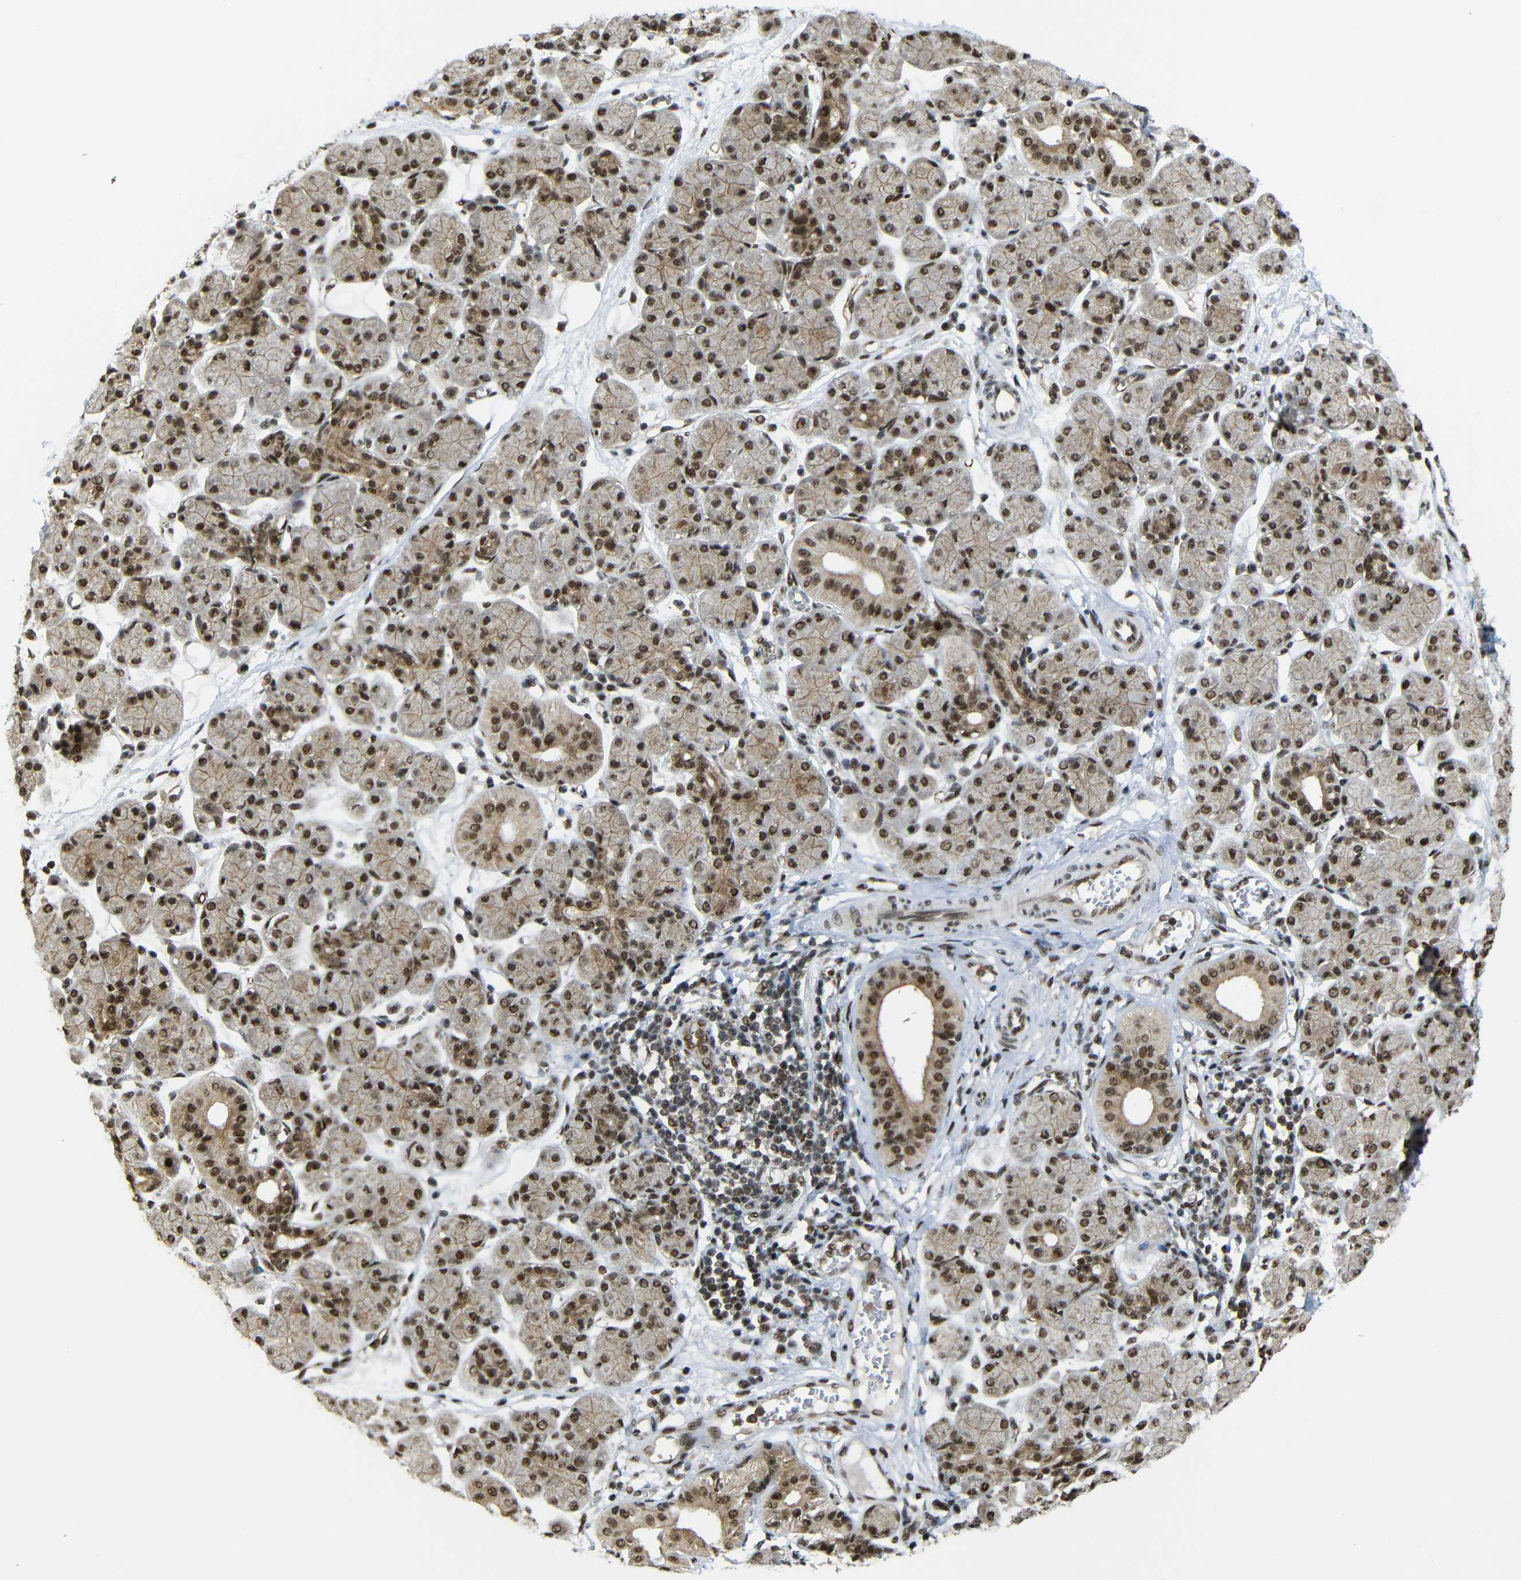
{"staining": {"intensity": "strong", "quantity": ">75%", "location": "cytoplasmic/membranous,nuclear"}, "tissue": "salivary gland", "cell_type": "Glandular cells", "image_type": "normal", "snomed": [{"axis": "morphology", "description": "Normal tissue, NOS"}, {"axis": "morphology", "description": "Inflammation, NOS"}, {"axis": "topography", "description": "Lymph node"}, {"axis": "topography", "description": "Salivary gland"}], "caption": "Unremarkable salivary gland was stained to show a protein in brown. There is high levels of strong cytoplasmic/membranous,nuclear staining in approximately >75% of glandular cells. The protein is shown in brown color, while the nuclei are stained blue.", "gene": "TCF7L2", "patient": {"sex": "male", "age": 3}}